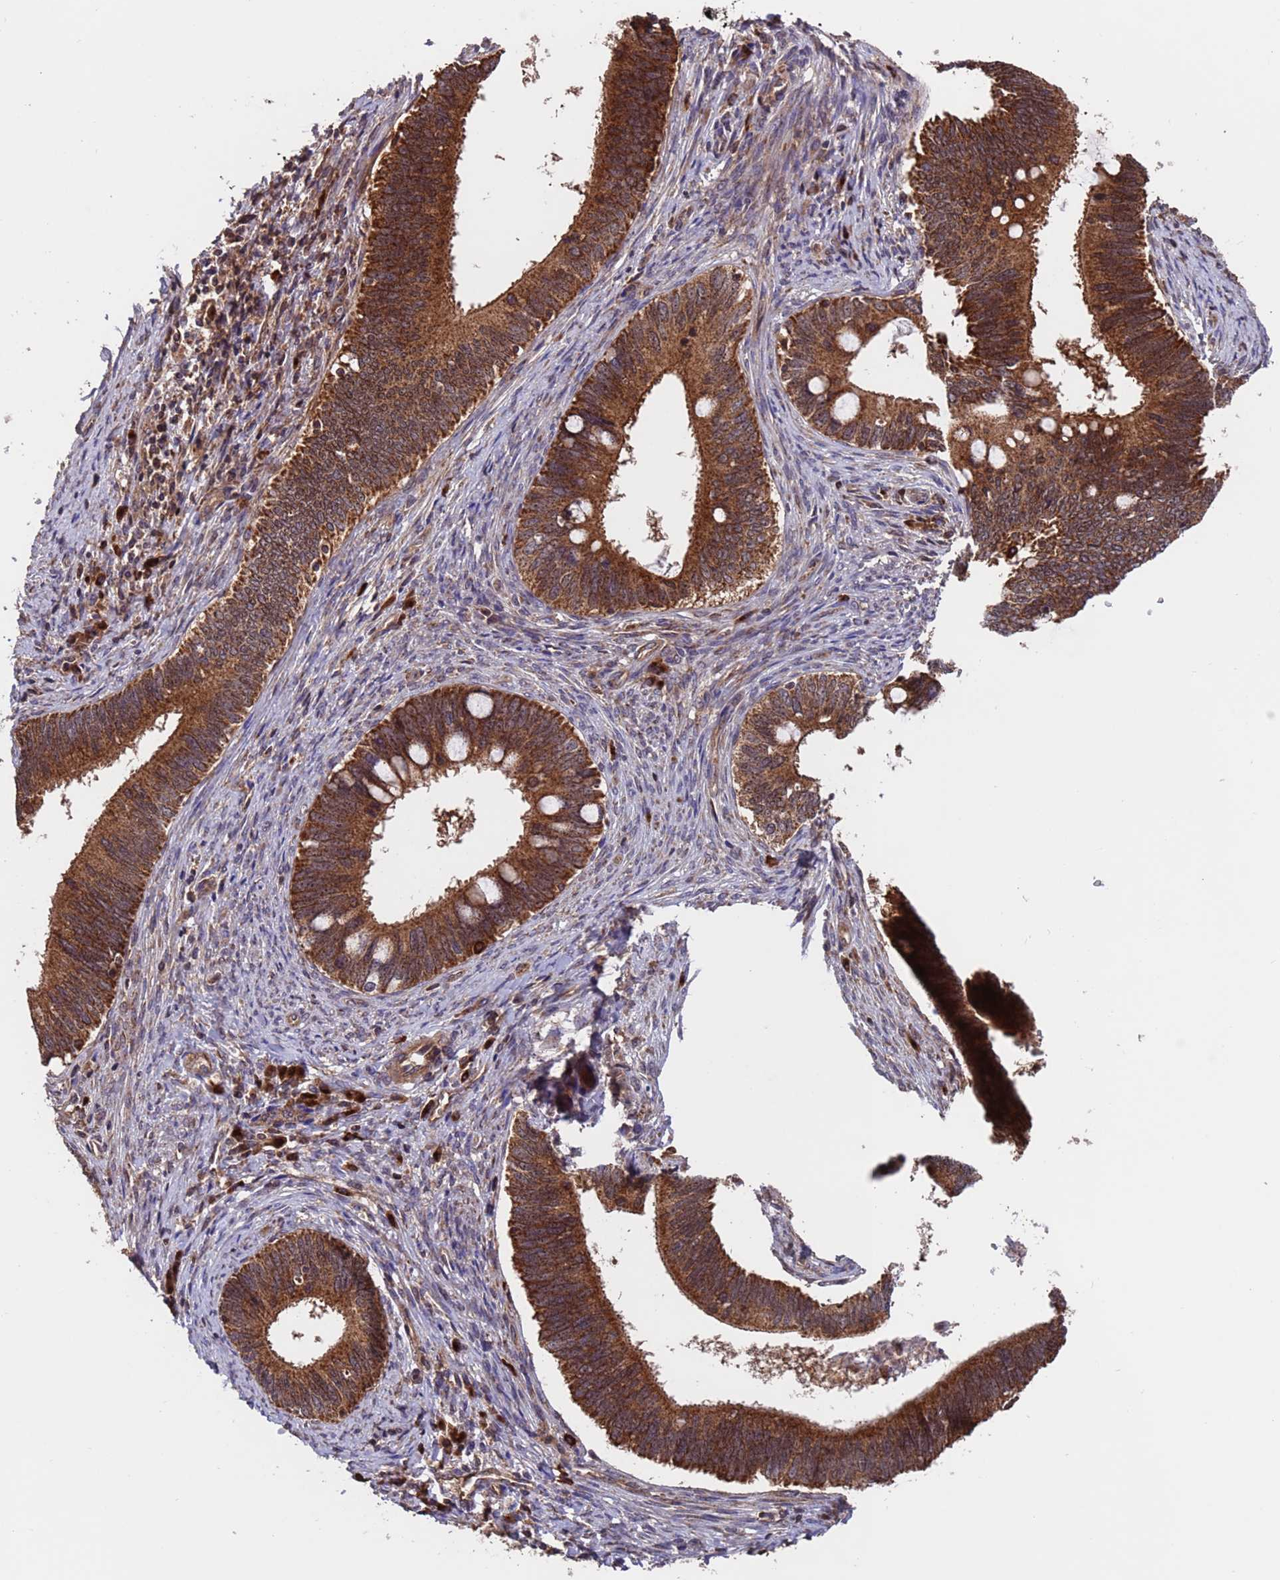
{"staining": {"intensity": "strong", "quantity": ">75%", "location": "cytoplasmic/membranous"}, "tissue": "cervical cancer", "cell_type": "Tumor cells", "image_type": "cancer", "snomed": [{"axis": "morphology", "description": "Adenocarcinoma, NOS"}, {"axis": "topography", "description": "Cervix"}], "caption": "Brown immunohistochemical staining in cervical adenocarcinoma reveals strong cytoplasmic/membranous expression in approximately >75% of tumor cells.", "gene": "TSR3", "patient": {"sex": "female", "age": 42}}